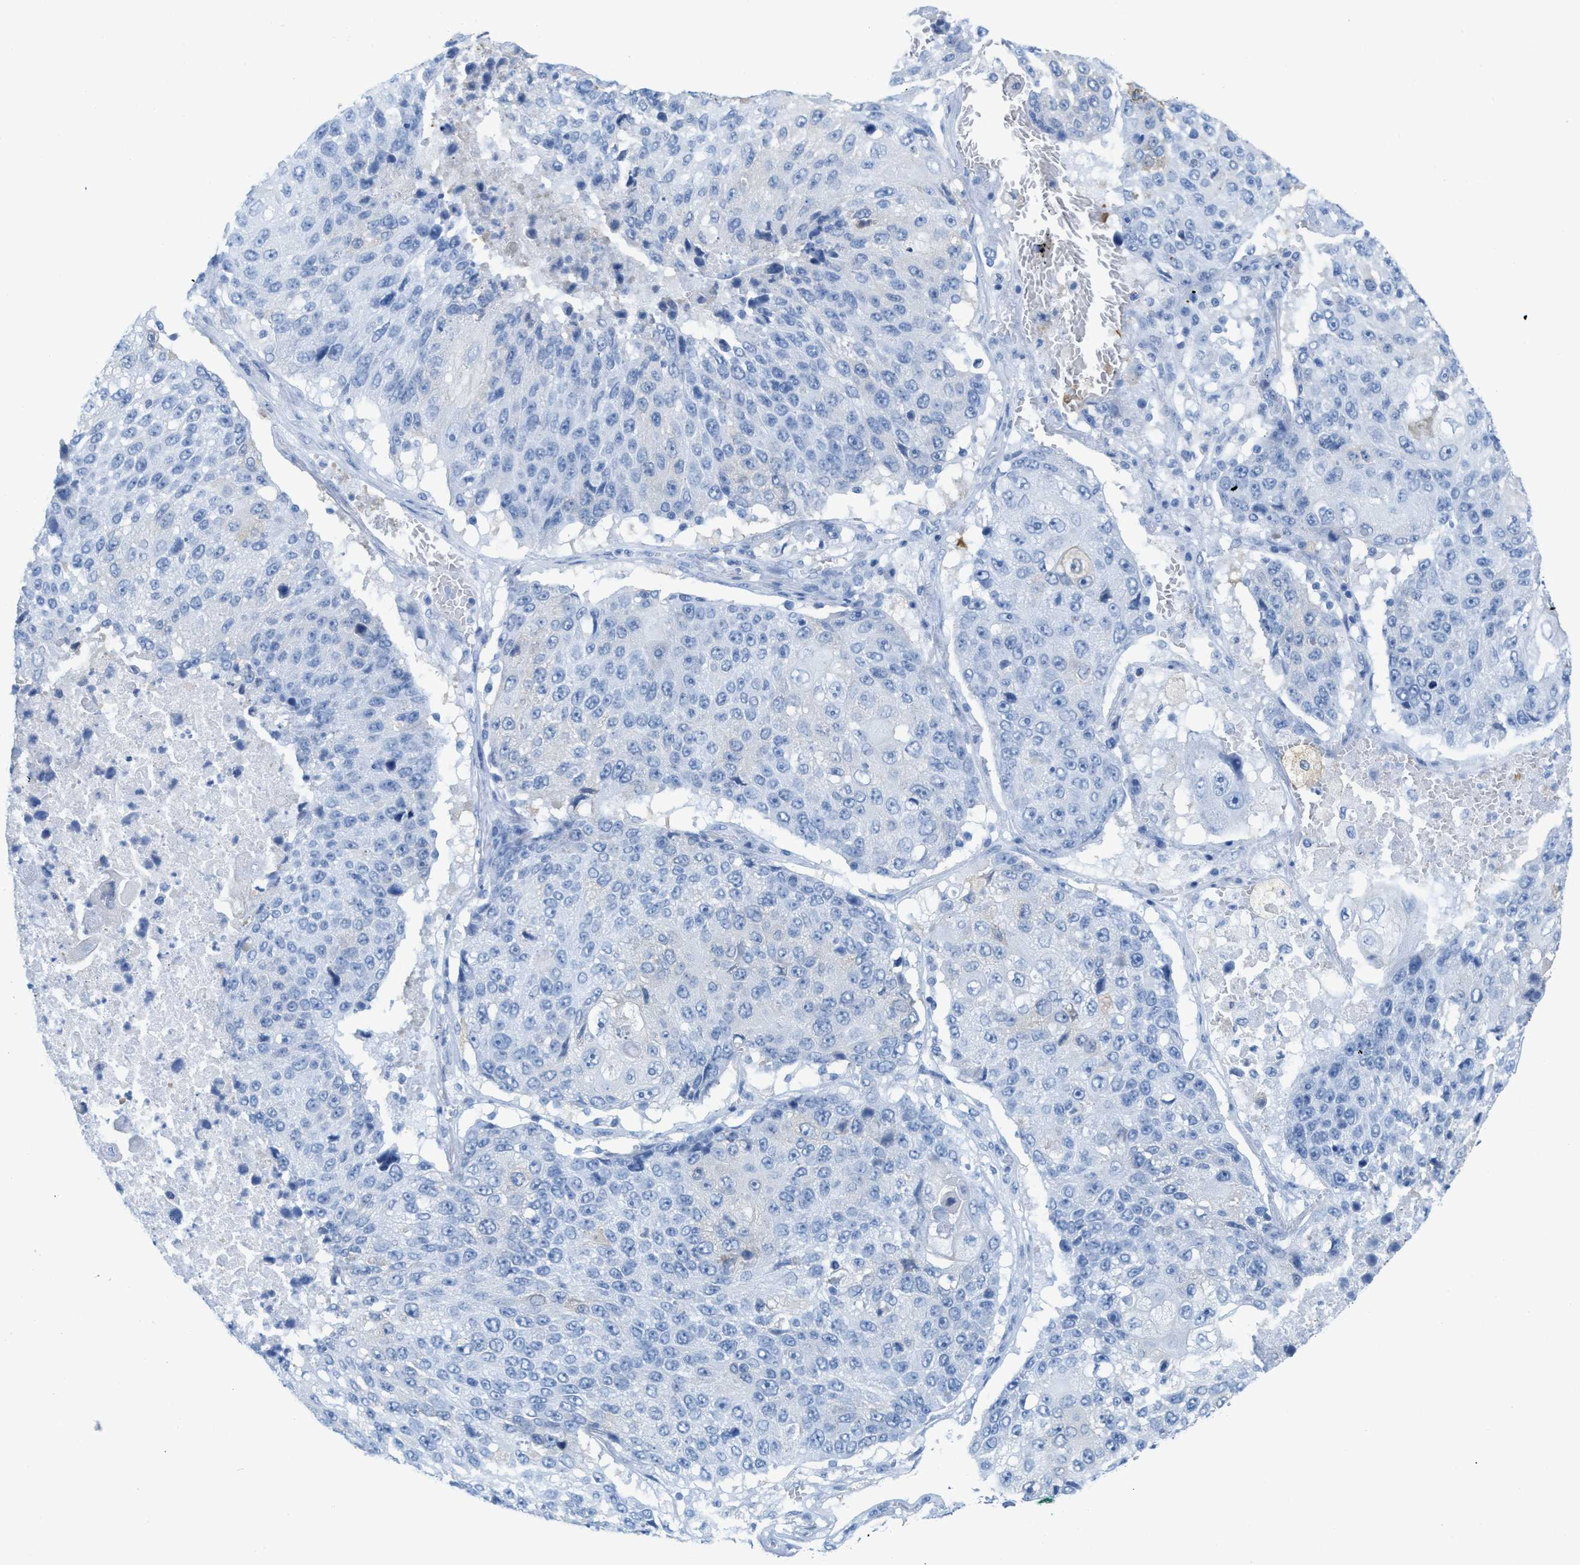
{"staining": {"intensity": "negative", "quantity": "none", "location": "none"}, "tissue": "lung cancer", "cell_type": "Tumor cells", "image_type": "cancer", "snomed": [{"axis": "morphology", "description": "Squamous cell carcinoma, NOS"}, {"axis": "topography", "description": "Lung"}], "caption": "Tumor cells show no significant staining in lung cancer (squamous cell carcinoma).", "gene": "ASGR1", "patient": {"sex": "male", "age": 61}}